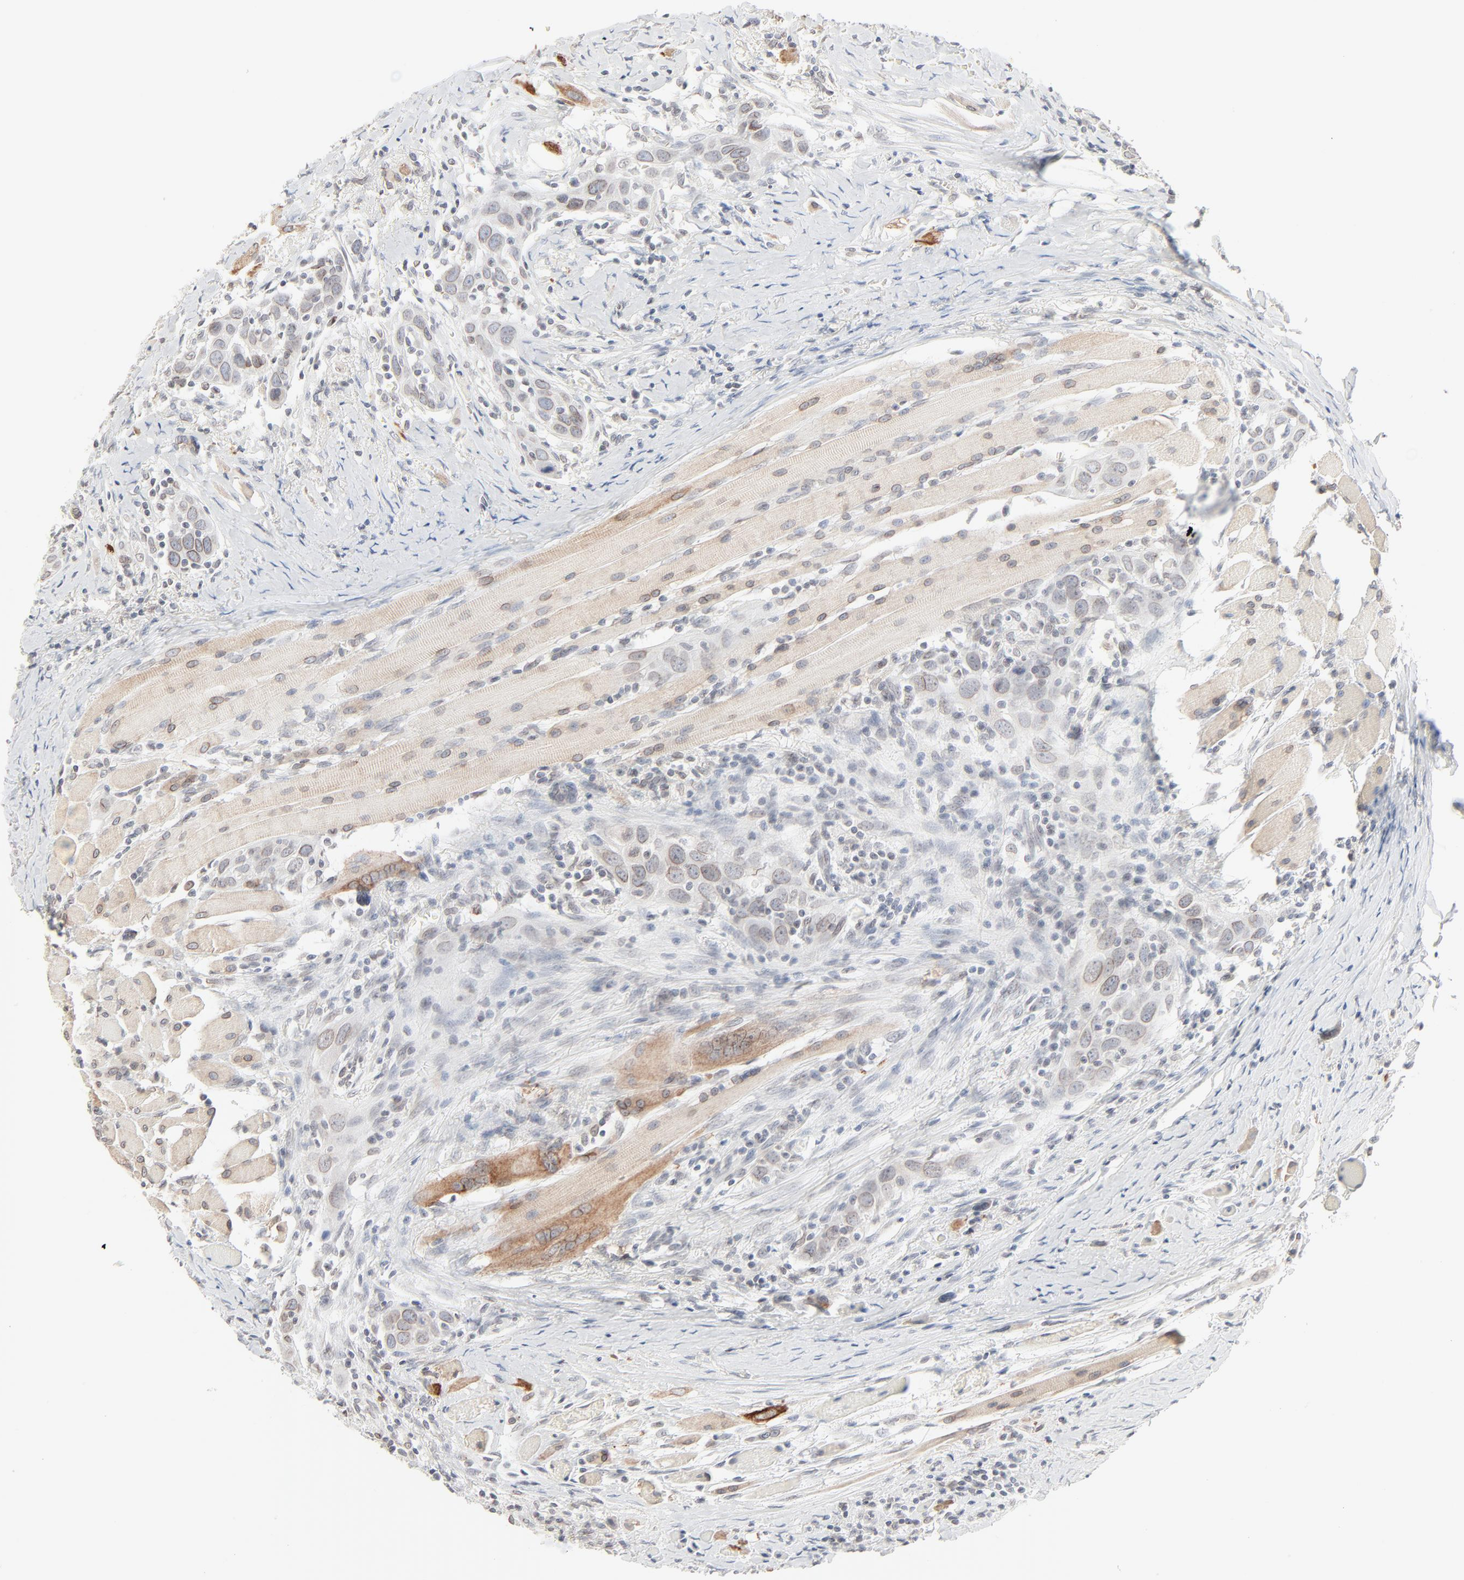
{"staining": {"intensity": "weak", "quantity": "25%-75%", "location": "cytoplasmic/membranous,nuclear"}, "tissue": "head and neck cancer", "cell_type": "Tumor cells", "image_type": "cancer", "snomed": [{"axis": "morphology", "description": "Squamous cell carcinoma, NOS"}, {"axis": "topography", "description": "Oral tissue"}, {"axis": "topography", "description": "Head-Neck"}], "caption": "Squamous cell carcinoma (head and neck) stained for a protein displays weak cytoplasmic/membranous and nuclear positivity in tumor cells.", "gene": "MAD1L1", "patient": {"sex": "female", "age": 50}}